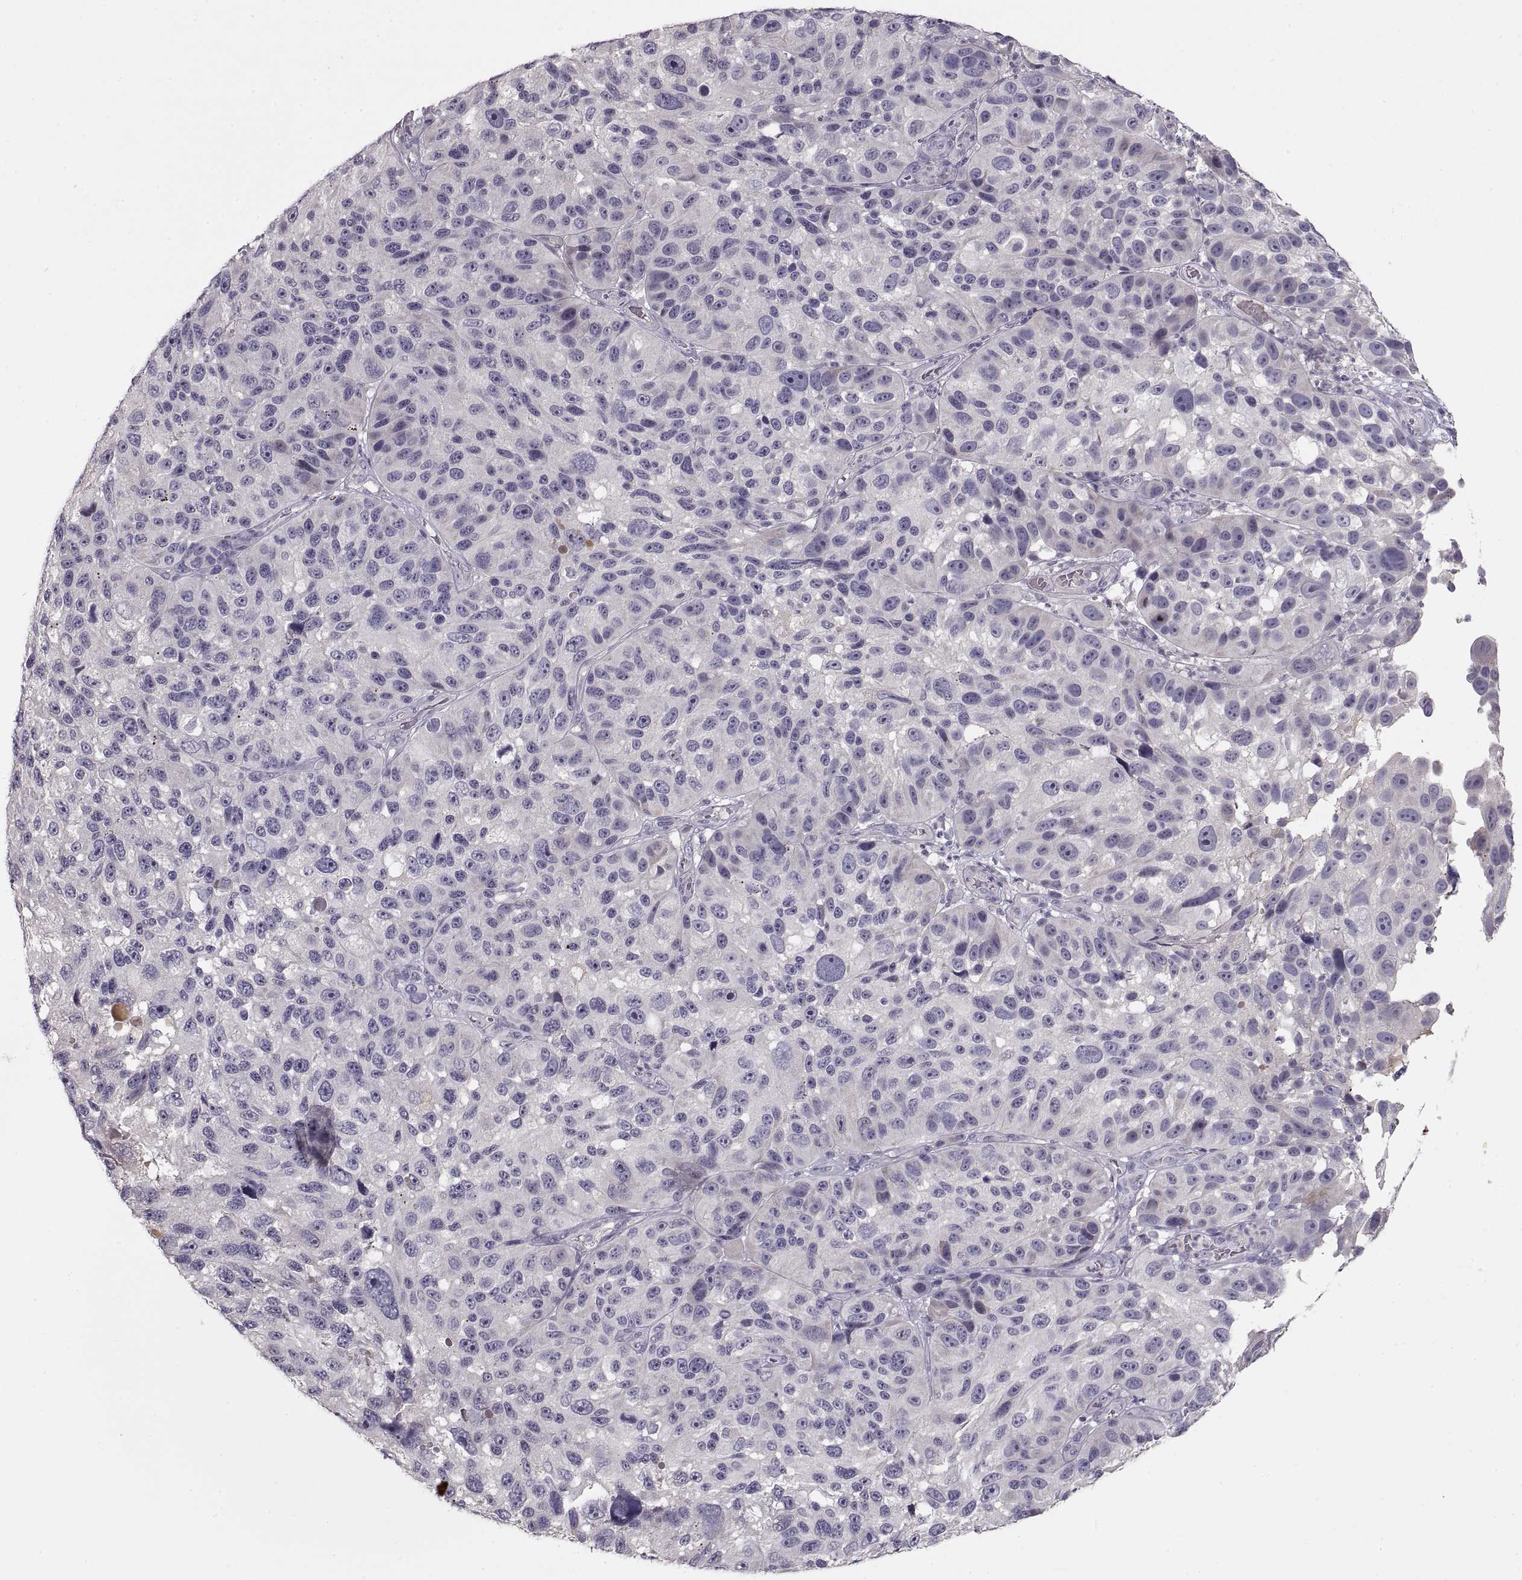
{"staining": {"intensity": "negative", "quantity": "none", "location": "none"}, "tissue": "melanoma", "cell_type": "Tumor cells", "image_type": "cancer", "snomed": [{"axis": "morphology", "description": "Malignant melanoma, NOS"}, {"axis": "topography", "description": "Skin"}], "caption": "Immunohistochemical staining of malignant melanoma displays no significant expression in tumor cells.", "gene": "ADAM11", "patient": {"sex": "male", "age": 53}}